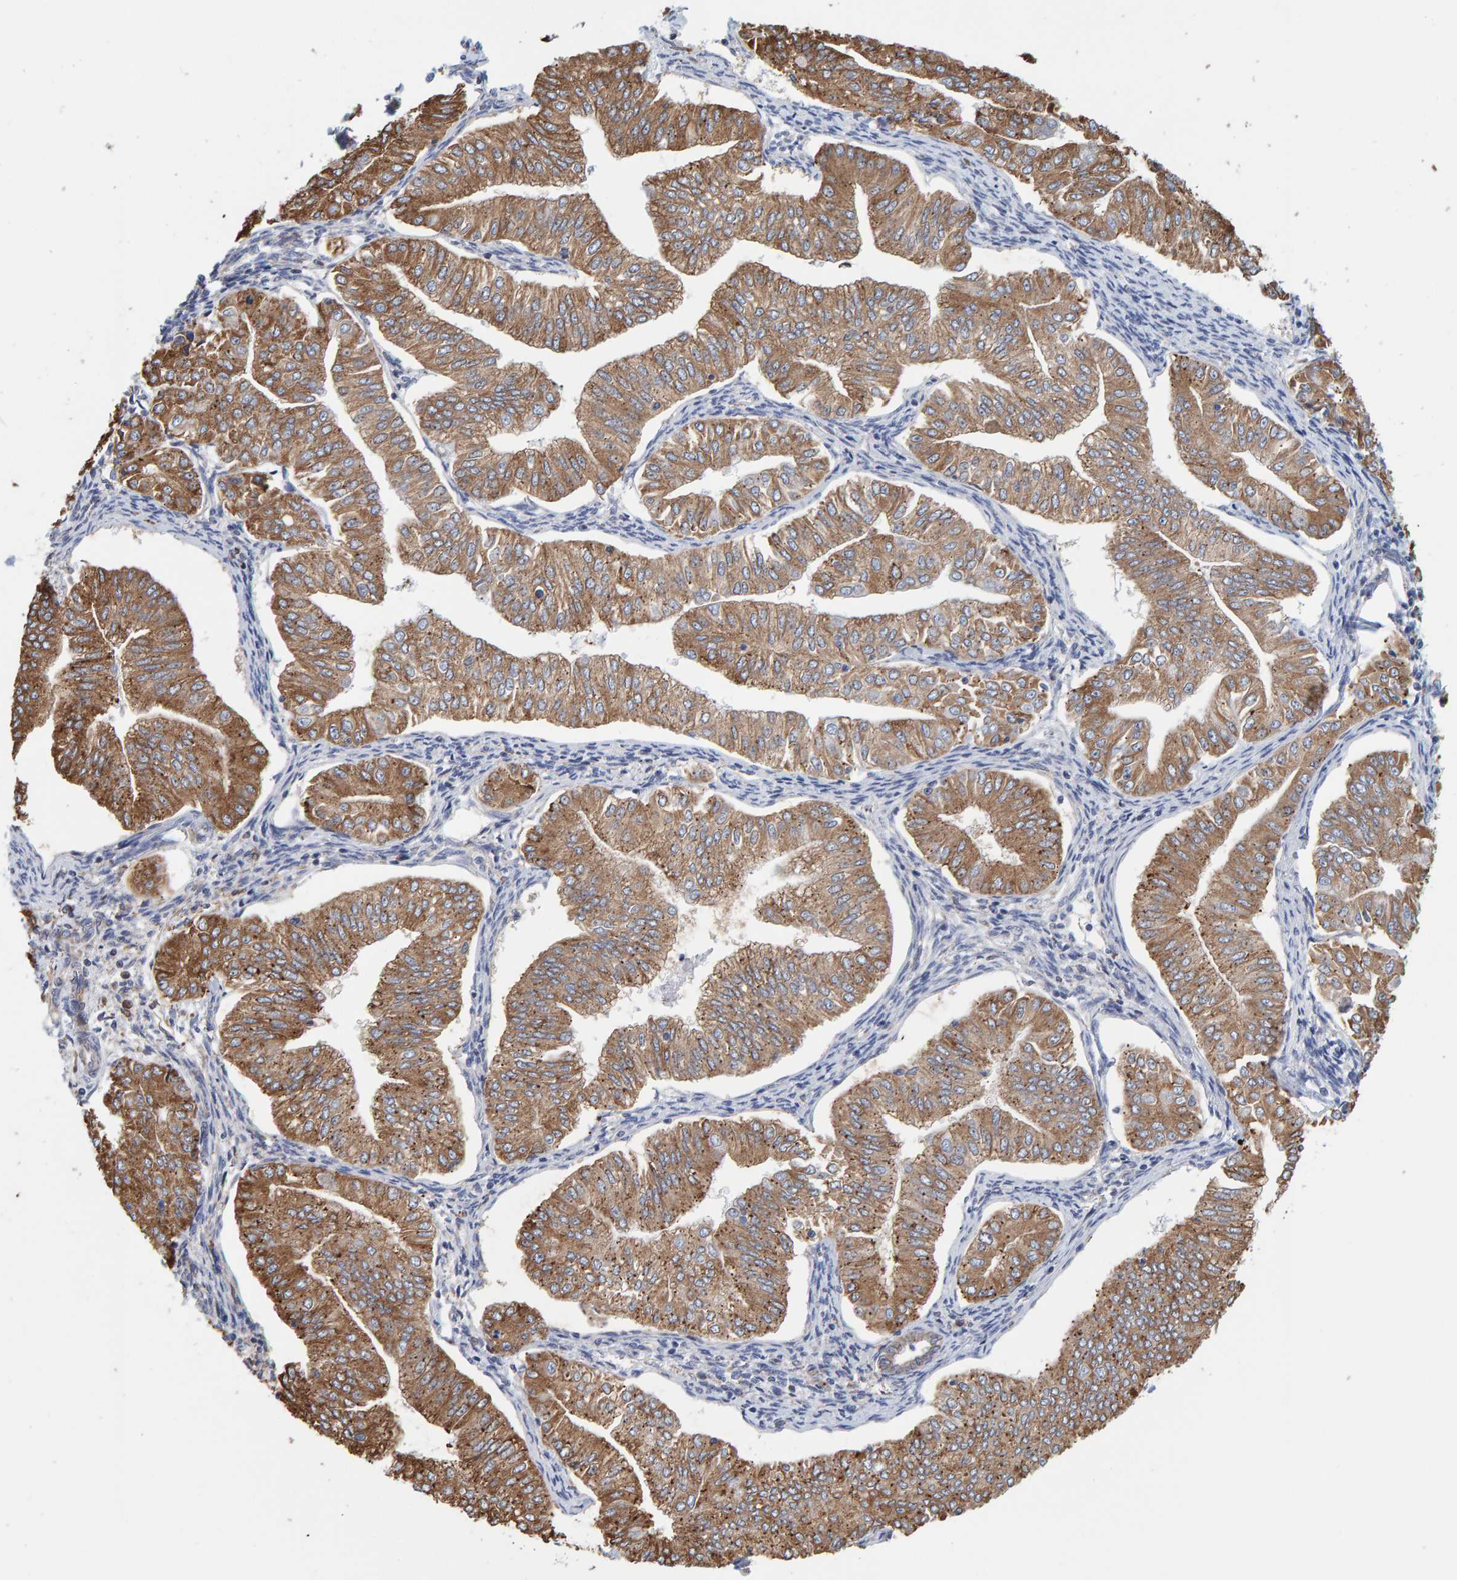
{"staining": {"intensity": "moderate", "quantity": ">75%", "location": "cytoplasmic/membranous"}, "tissue": "endometrial cancer", "cell_type": "Tumor cells", "image_type": "cancer", "snomed": [{"axis": "morphology", "description": "Normal tissue, NOS"}, {"axis": "morphology", "description": "Adenocarcinoma, NOS"}, {"axis": "topography", "description": "Endometrium"}], "caption": "Adenocarcinoma (endometrial) stained with a protein marker reveals moderate staining in tumor cells.", "gene": "SGPL1", "patient": {"sex": "female", "age": 53}}